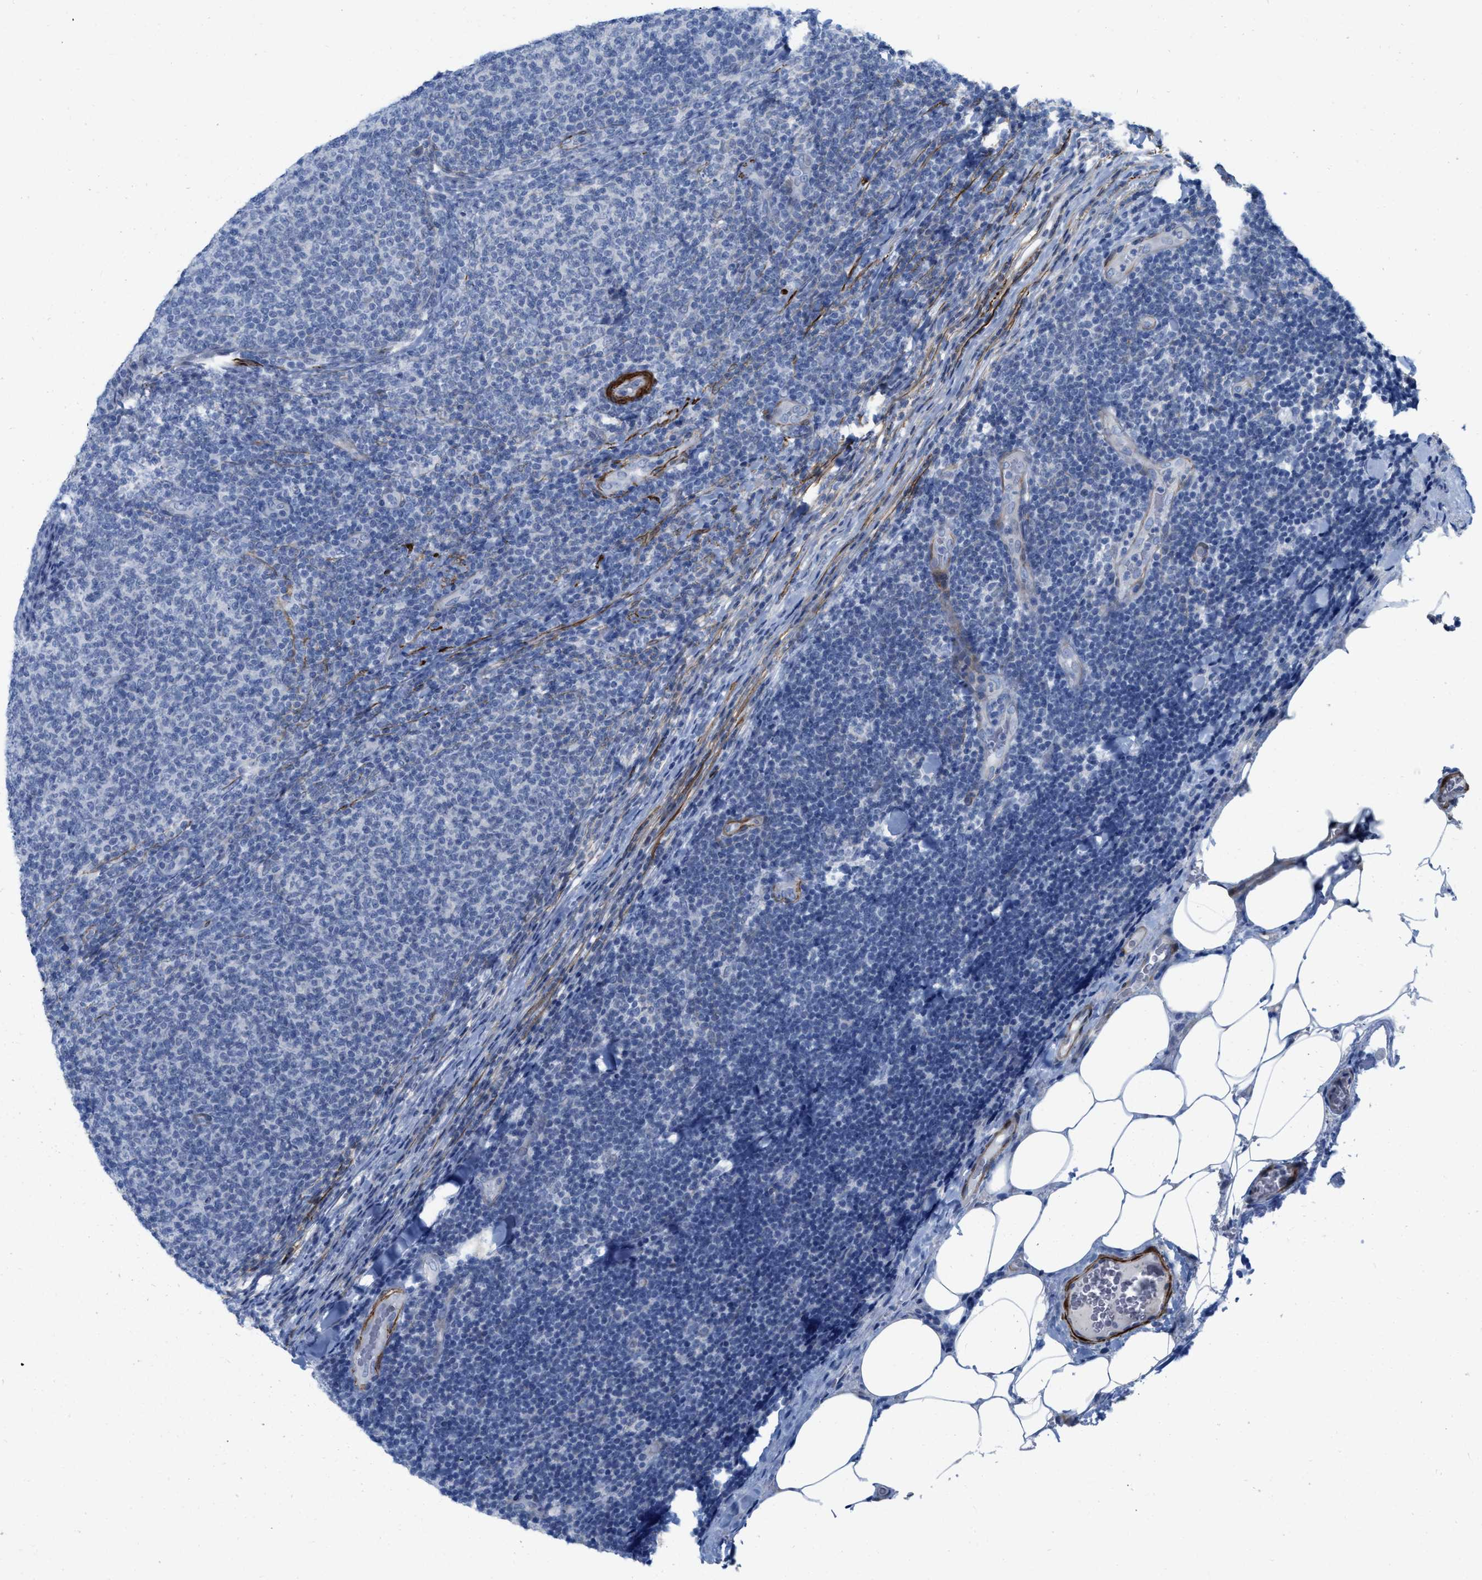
{"staining": {"intensity": "negative", "quantity": "none", "location": "none"}, "tissue": "lymphoma", "cell_type": "Tumor cells", "image_type": "cancer", "snomed": [{"axis": "morphology", "description": "Malignant lymphoma, non-Hodgkin's type, Low grade"}, {"axis": "topography", "description": "Lymph node"}], "caption": "Immunohistochemistry (IHC) micrograph of neoplastic tissue: malignant lymphoma, non-Hodgkin's type (low-grade) stained with DAB (3,3'-diaminobenzidine) shows no significant protein staining in tumor cells.", "gene": "TAGLN", "patient": {"sex": "male", "age": 66}}